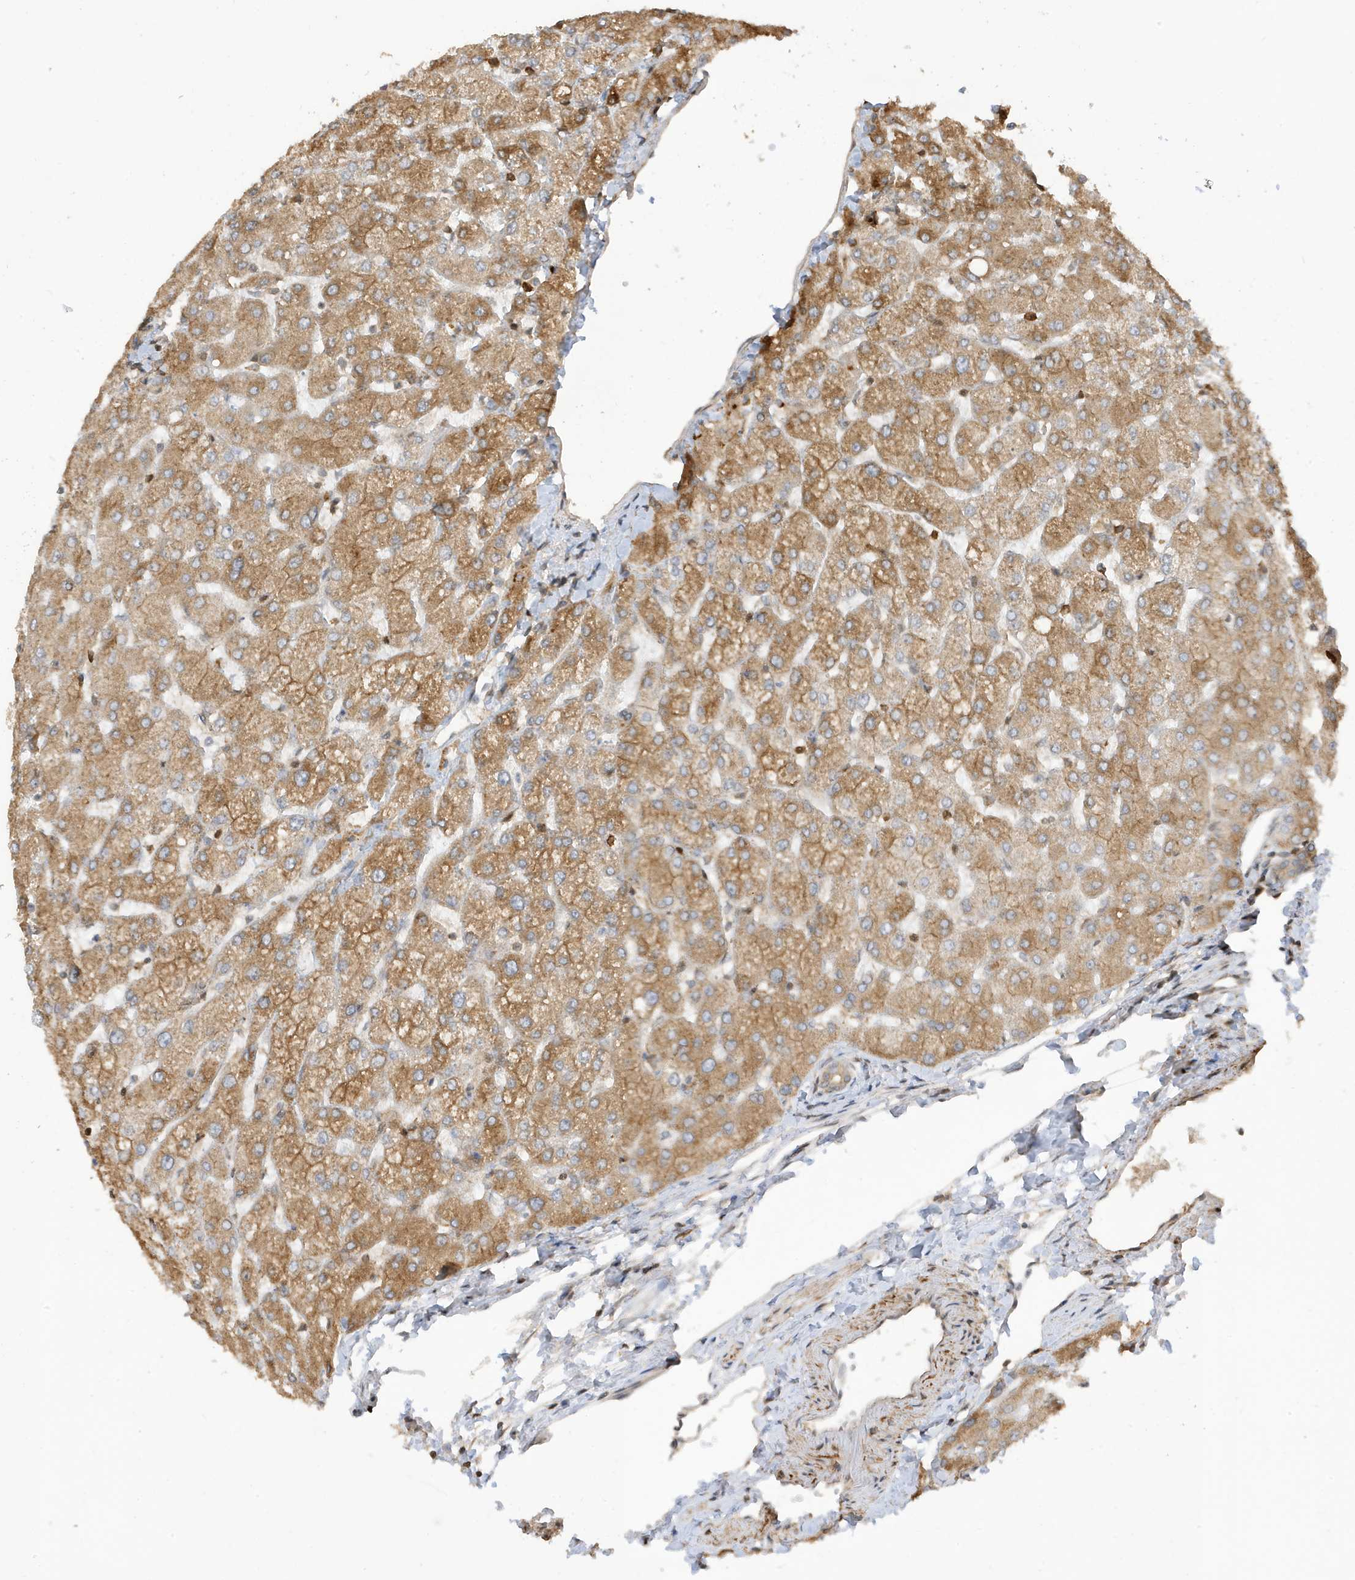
{"staining": {"intensity": "weak", "quantity": ">75%", "location": "cytoplasmic/membranous"}, "tissue": "liver", "cell_type": "Cholangiocytes", "image_type": "normal", "snomed": [{"axis": "morphology", "description": "Normal tissue, NOS"}, {"axis": "topography", "description": "Liver"}], "caption": "DAB (3,3'-diaminobenzidine) immunohistochemical staining of normal human liver shows weak cytoplasmic/membranous protein expression in approximately >75% of cholangiocytes.", "gene": "TAB3", "patient": {"sex": "female", "age": 54}}